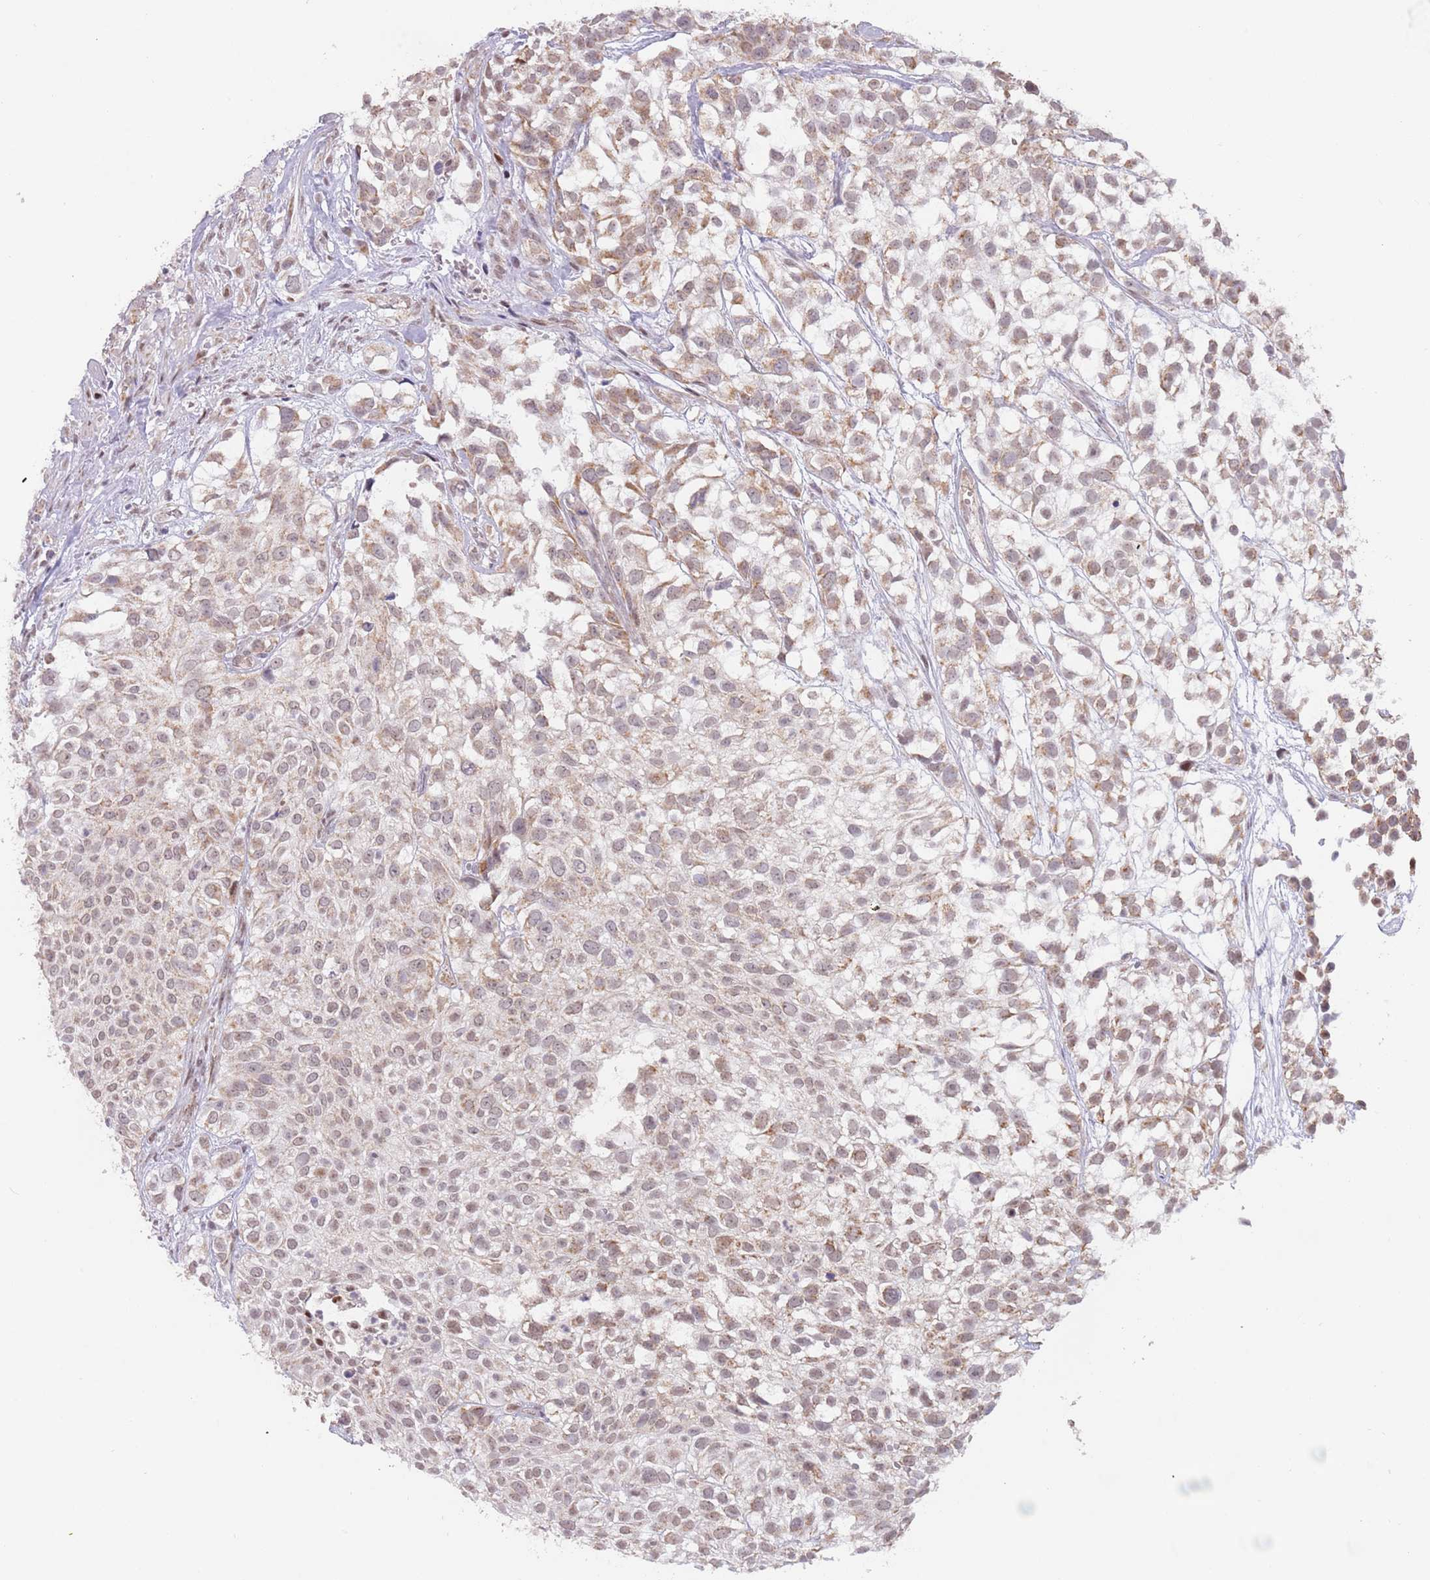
{"staining": {"intensity": "strong", "quantity": "25%-75%", "location": "cytoplasmic/membranous"}, "tissue": "urothelial cancer", "cell_type": "Tumor cells", "image_type": "cancer", "snomed": [{"axis": "morphology", "description": "Urothelial carcinoma, High grade"}, {"axis": "topography", "description": "Urinary bladder"}], "caption": "Strong cytoplasmic/membranous protein expression is present in about 25%-75% of tumor cells in urothelial carcinoma (high-grade). The staining was performed using DAB (3,3'-diaminobenzidine) to visualize the protein expression in brown, while the nuclei were stained in blue with hematoxylin (Magnification: 20x).", "gene": "TIMM13", "patient": {"sex": "male", "age": 56}}